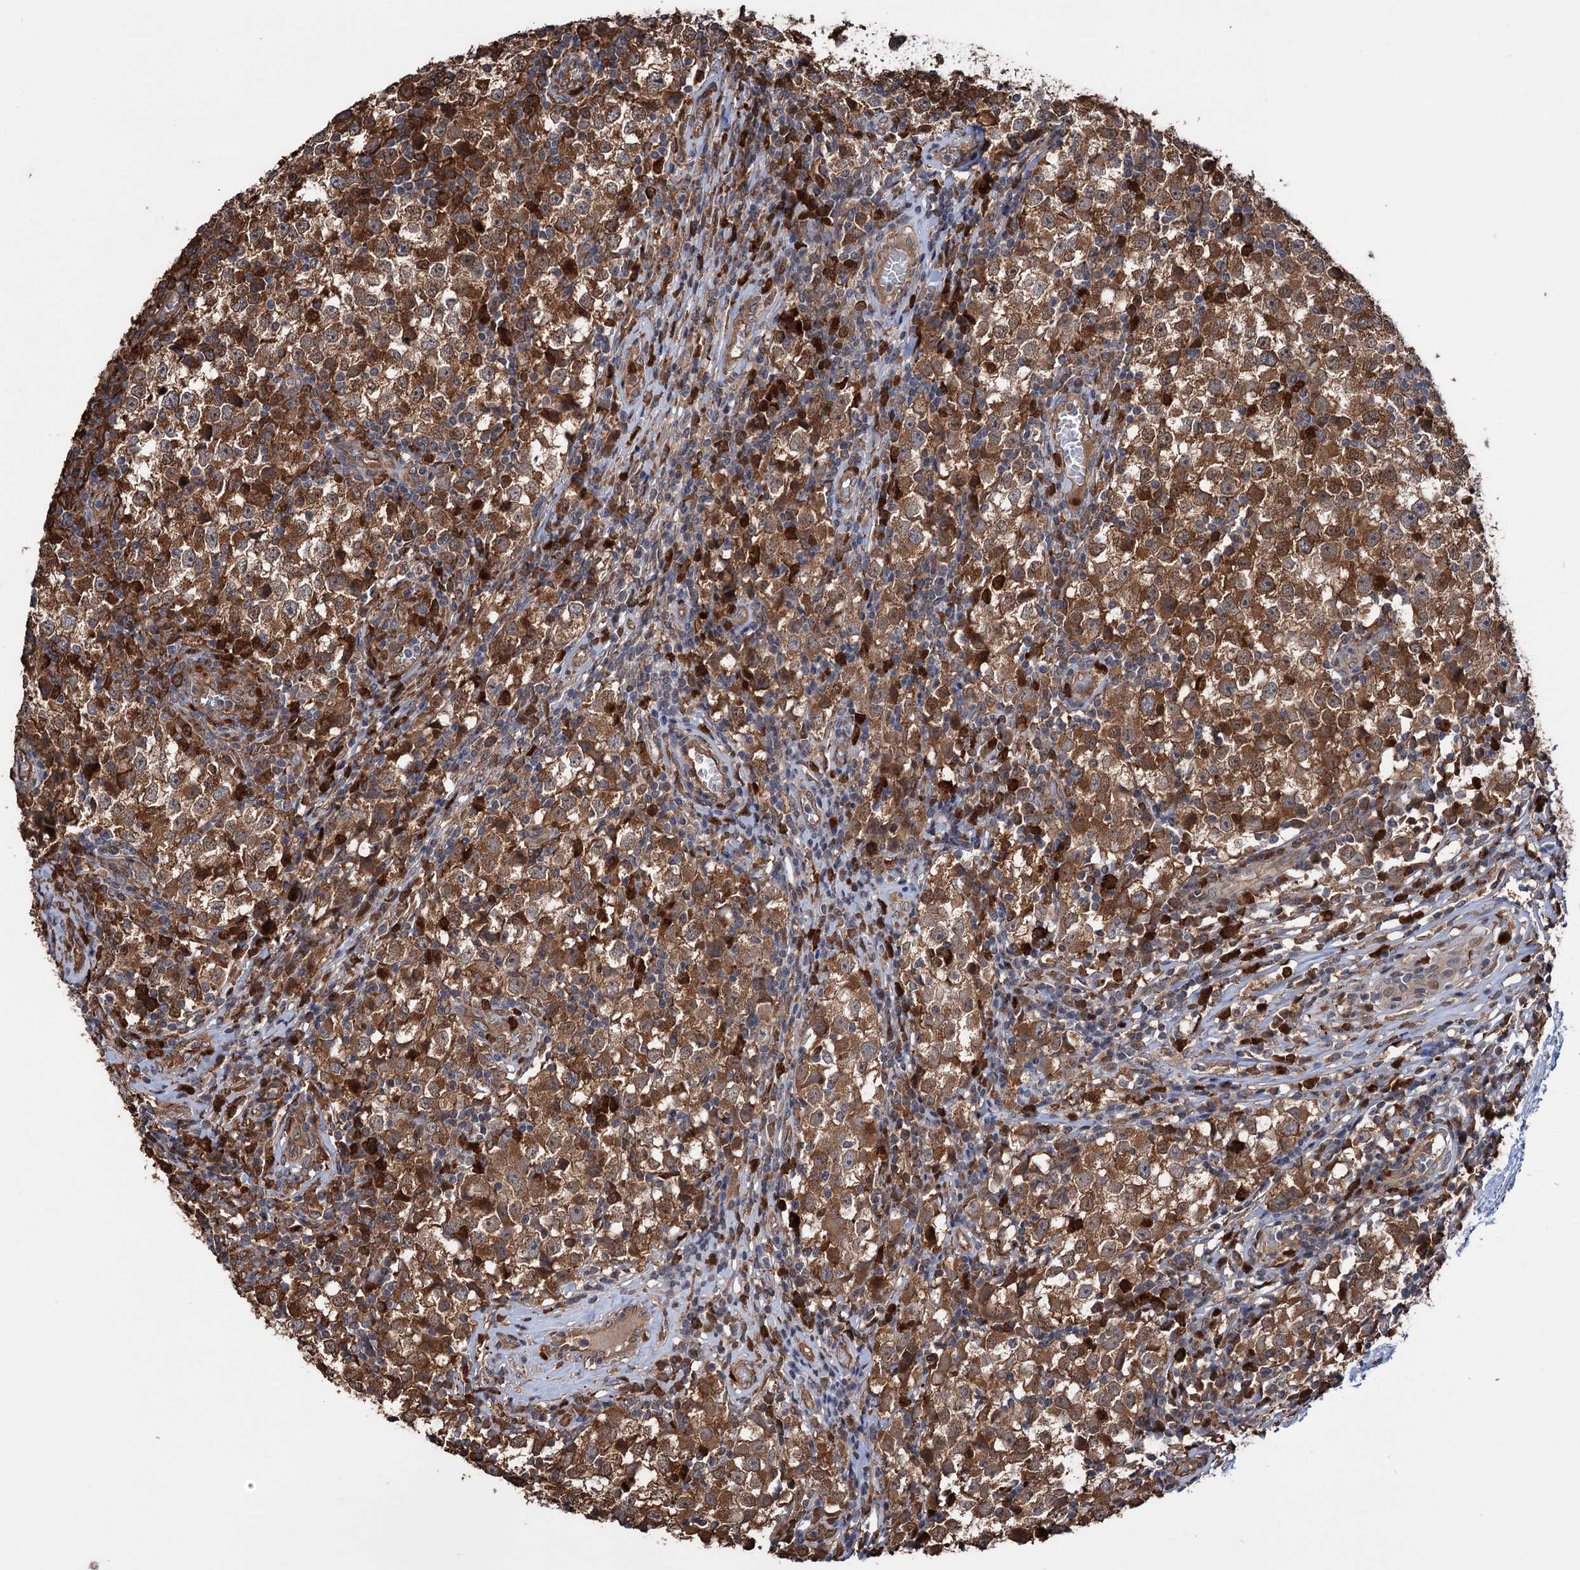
{"staining": {"intensity": "strong", "quantity": ">75%", "location": "cytoplasmic/membranous"}, "tissue": "testis cancer", "cell_type": "Tumor cells", "image_type": "cancer", "snomed": [{"axis": "morphology", "description": "Seminoma, NOS"}, {"axis": "topography", "description": "Testis"}], "caption": "Approximately >75% of tumor cells in human testis cancer display strong cytoplasmic/membranous protein staining as visualized by brown immunohistochemical staining.", "gene": "NCAPD2", "patient": {"sex": "male", "age": 65}}